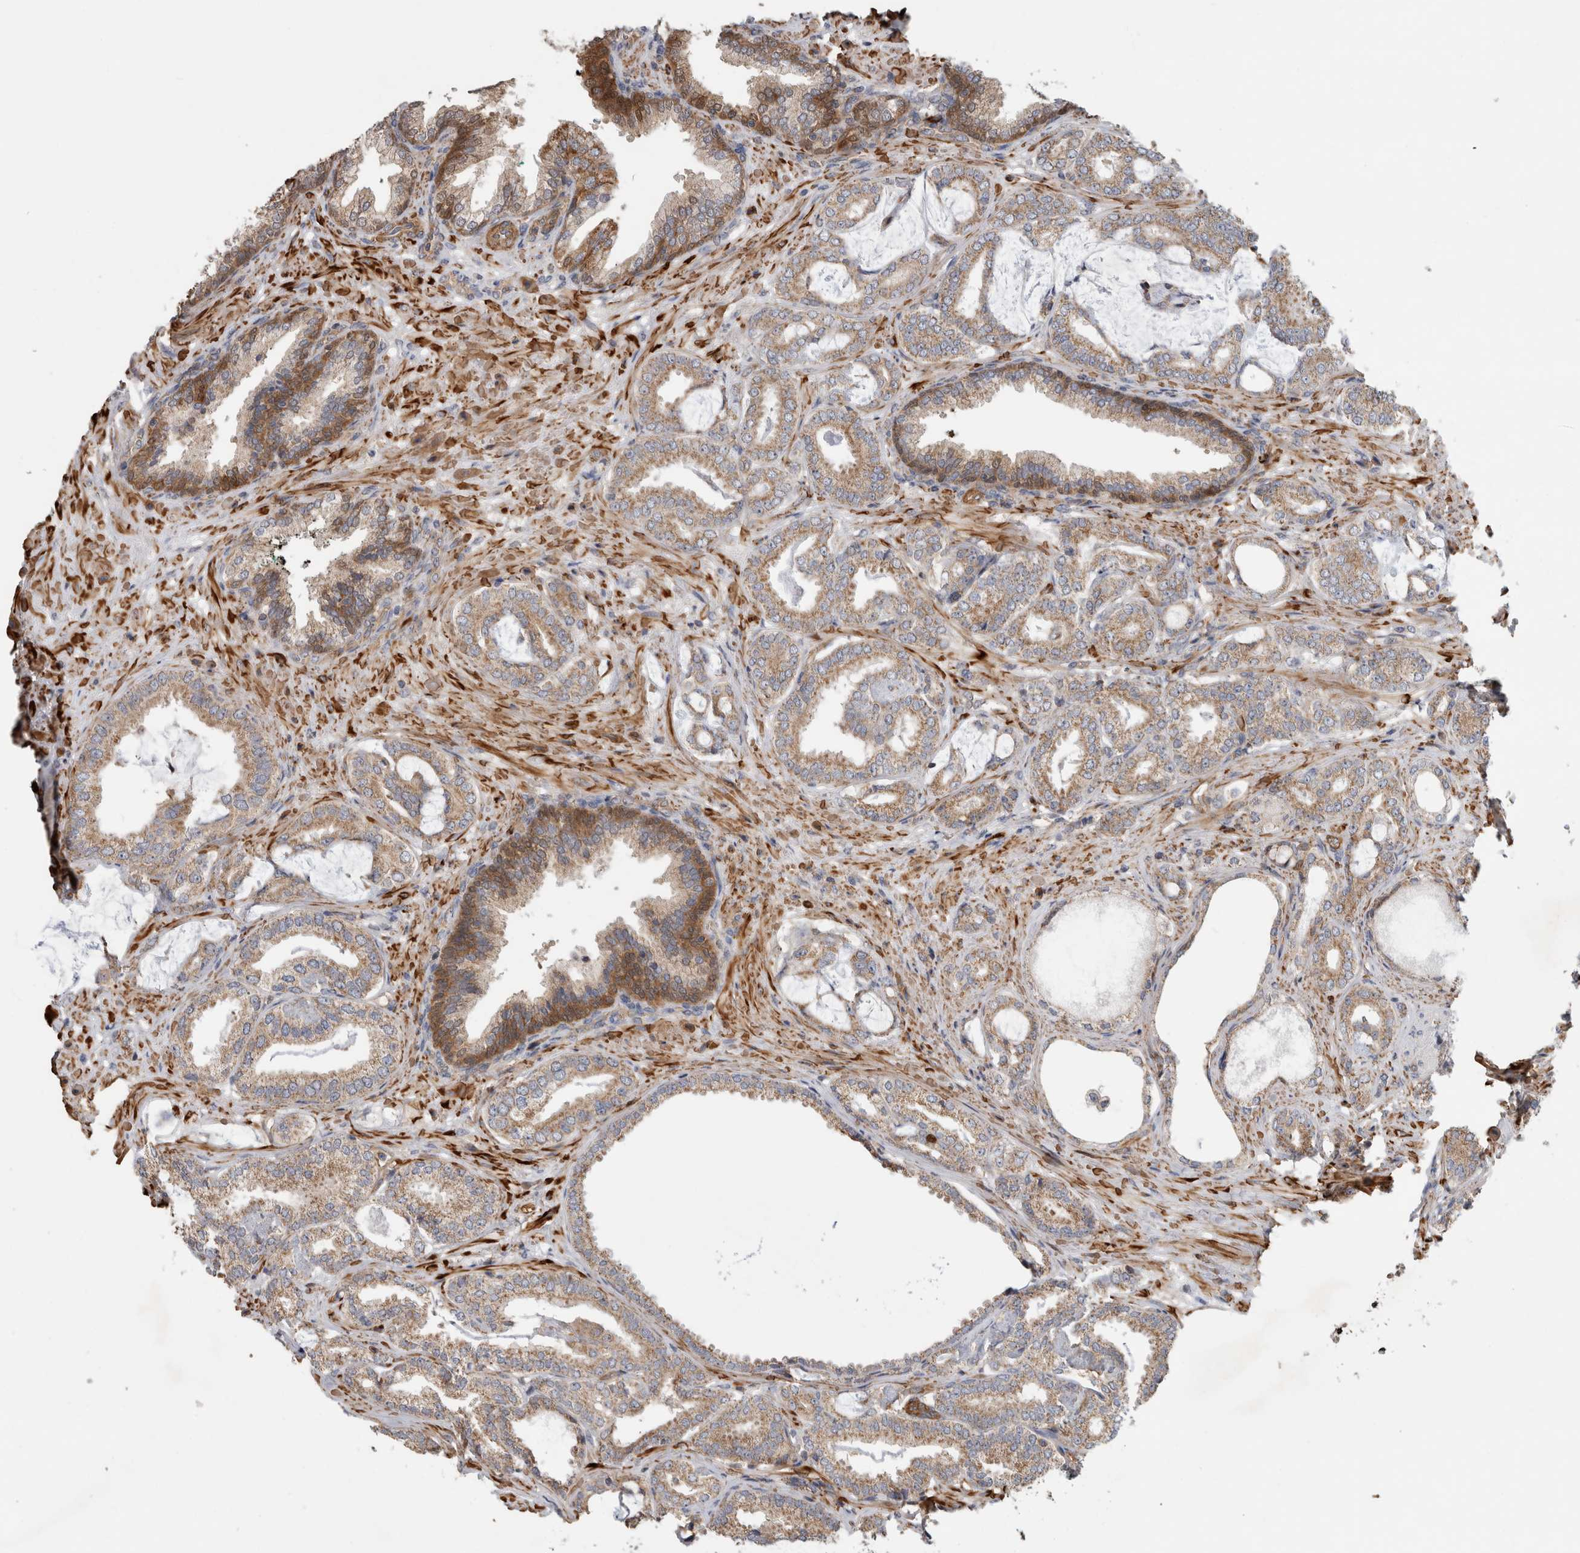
{"staining": {"intensity": "weak", "quantity": ">75%", "location": "cytoplasmic/membranous"}, "tissue": "prostate cancer", "cell_type": "Tumor cells", "image_type": "cancer", "snomed": [{"axis": "morphology", "description": "Adenocarcinoma, Low grade"}, {"axis": "topography", "description": "Prostate"}], "caption": "DAB (3,3'-diaminobenzidine) immunohistochemical staining of human low-grade adenocarcinoma (prostate) reveals weak cytoplasmic/membranous protein staining in about >75% of tumor cells. The protein is stained brown, and the nuclei are stained in blue (DAB (3,3'-diaminobenzidine) IHC with brightfield microscopy, high magnification).", "gene": "SFXN2", "patient": {"sex": "male", "age": 71}}